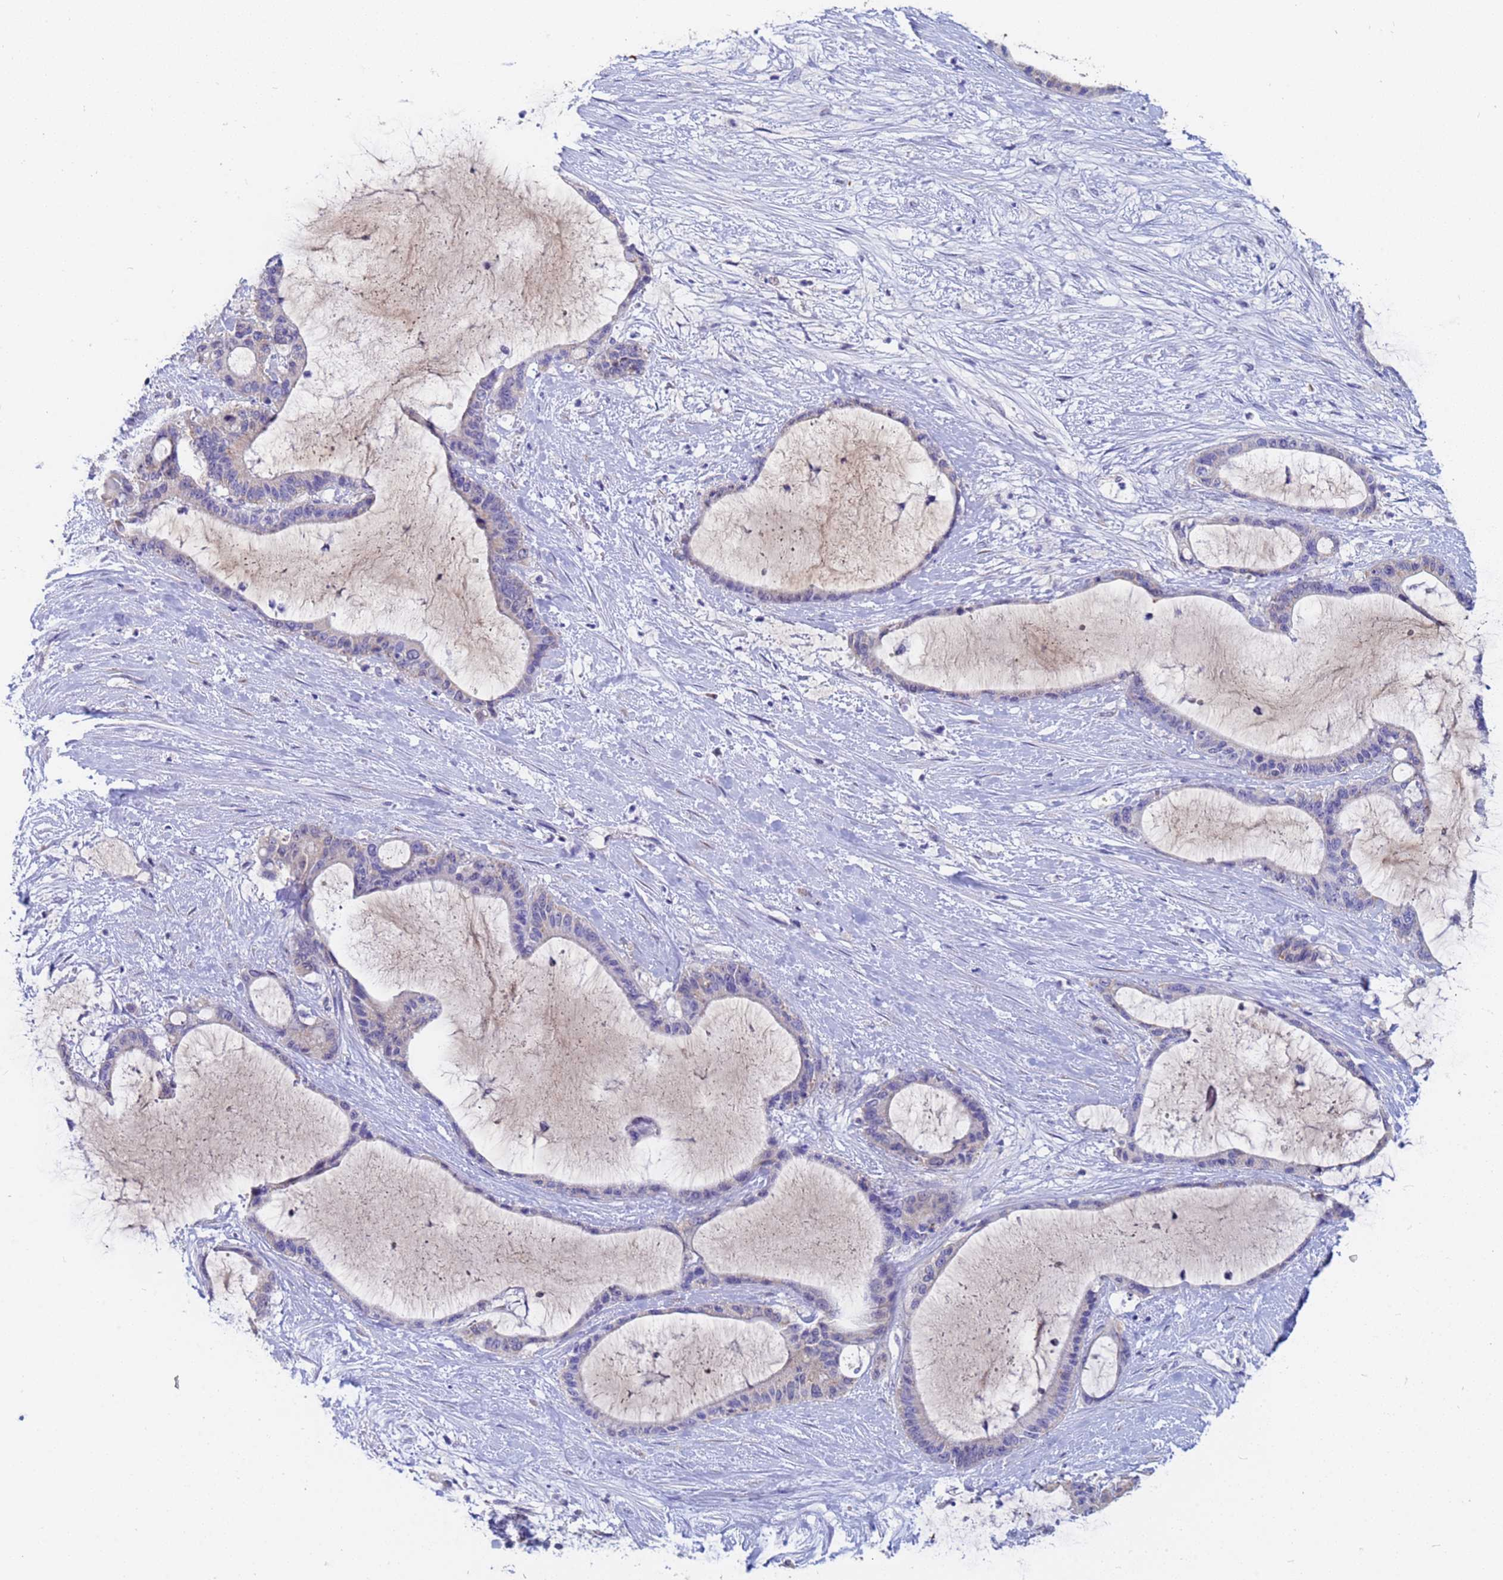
{"staining": {"intensity": "negative", "quantity": "none", "location": "none"}, "tissue": "liver cancer", "cell_type": "Tumor cells", "image_type": "cancer", "snomed": [{"axis": "morphology", "description": "Normal tissue, NOS"}, {"axis": "morphology", "description": "Cholangiocarcinoma"}, {"axis": "topography", "description": "Liver"}, {"axis": "topography", "description": "Peripheral nerve tissue"}], "caption": "Tumor cells are negative for brown protein staining in liver cholangiocarcinoma.", "gene": "IHO1", "patient": {"sex": "female", "age": 73}}